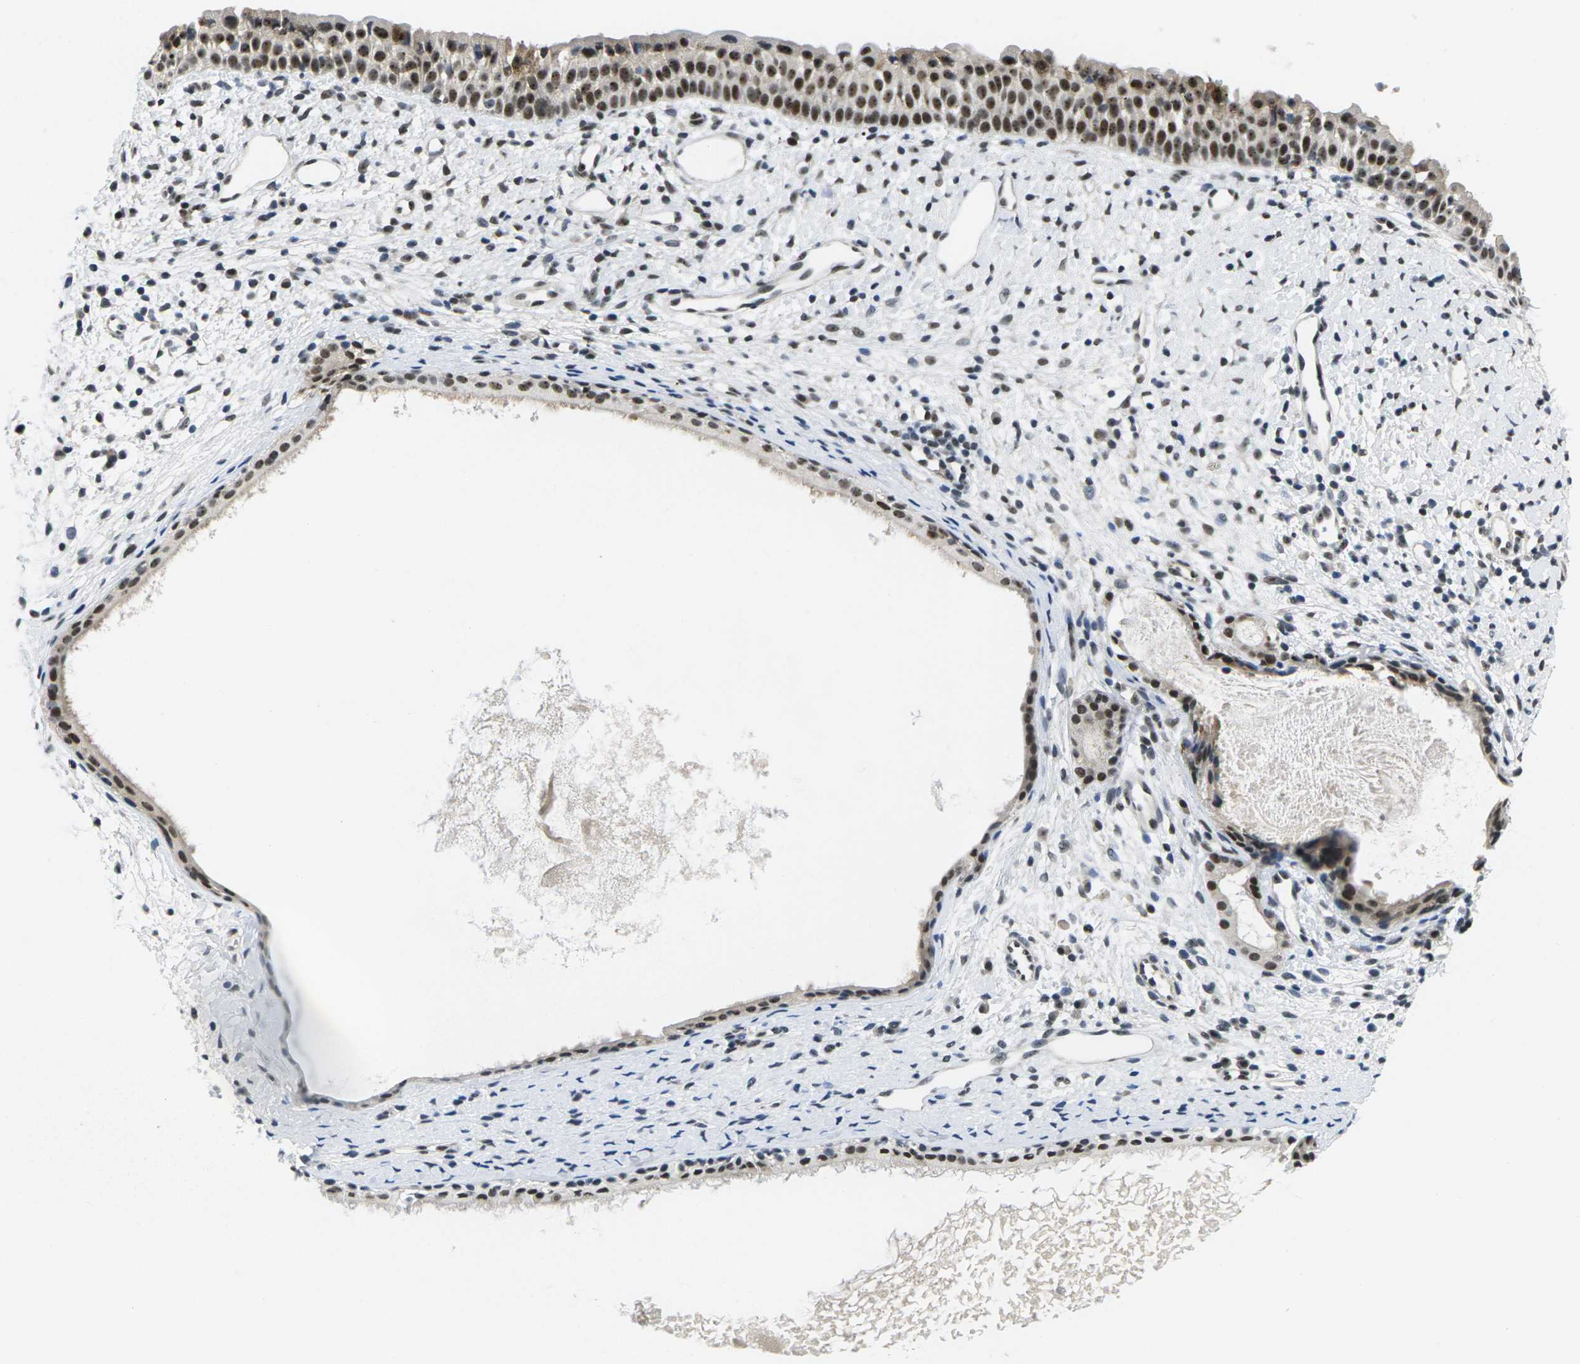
{"staining": {"intensity": "strong", "quantity": ">75%", "location": "nuclear"}, "tissue": "nasopharynx", "cell_type": "Respiratory epithelial cells", "image_type": "normal", "snomed": [{"axis": "morphology", "description": "Normal tissue, NOS"}, {"axis": "topography", "description": "Nasopharynx"}], "caption": "Immunohistochemical staining of benign human nasopharynx exhibits high levels of strong nuclear staining in about >75% of respiratory epithelial cells. (DAB = brown stain, brightfield microscopy at high magnification).", "gene": "NSRP1", "patient": {"sex": "male", "age": 22}}